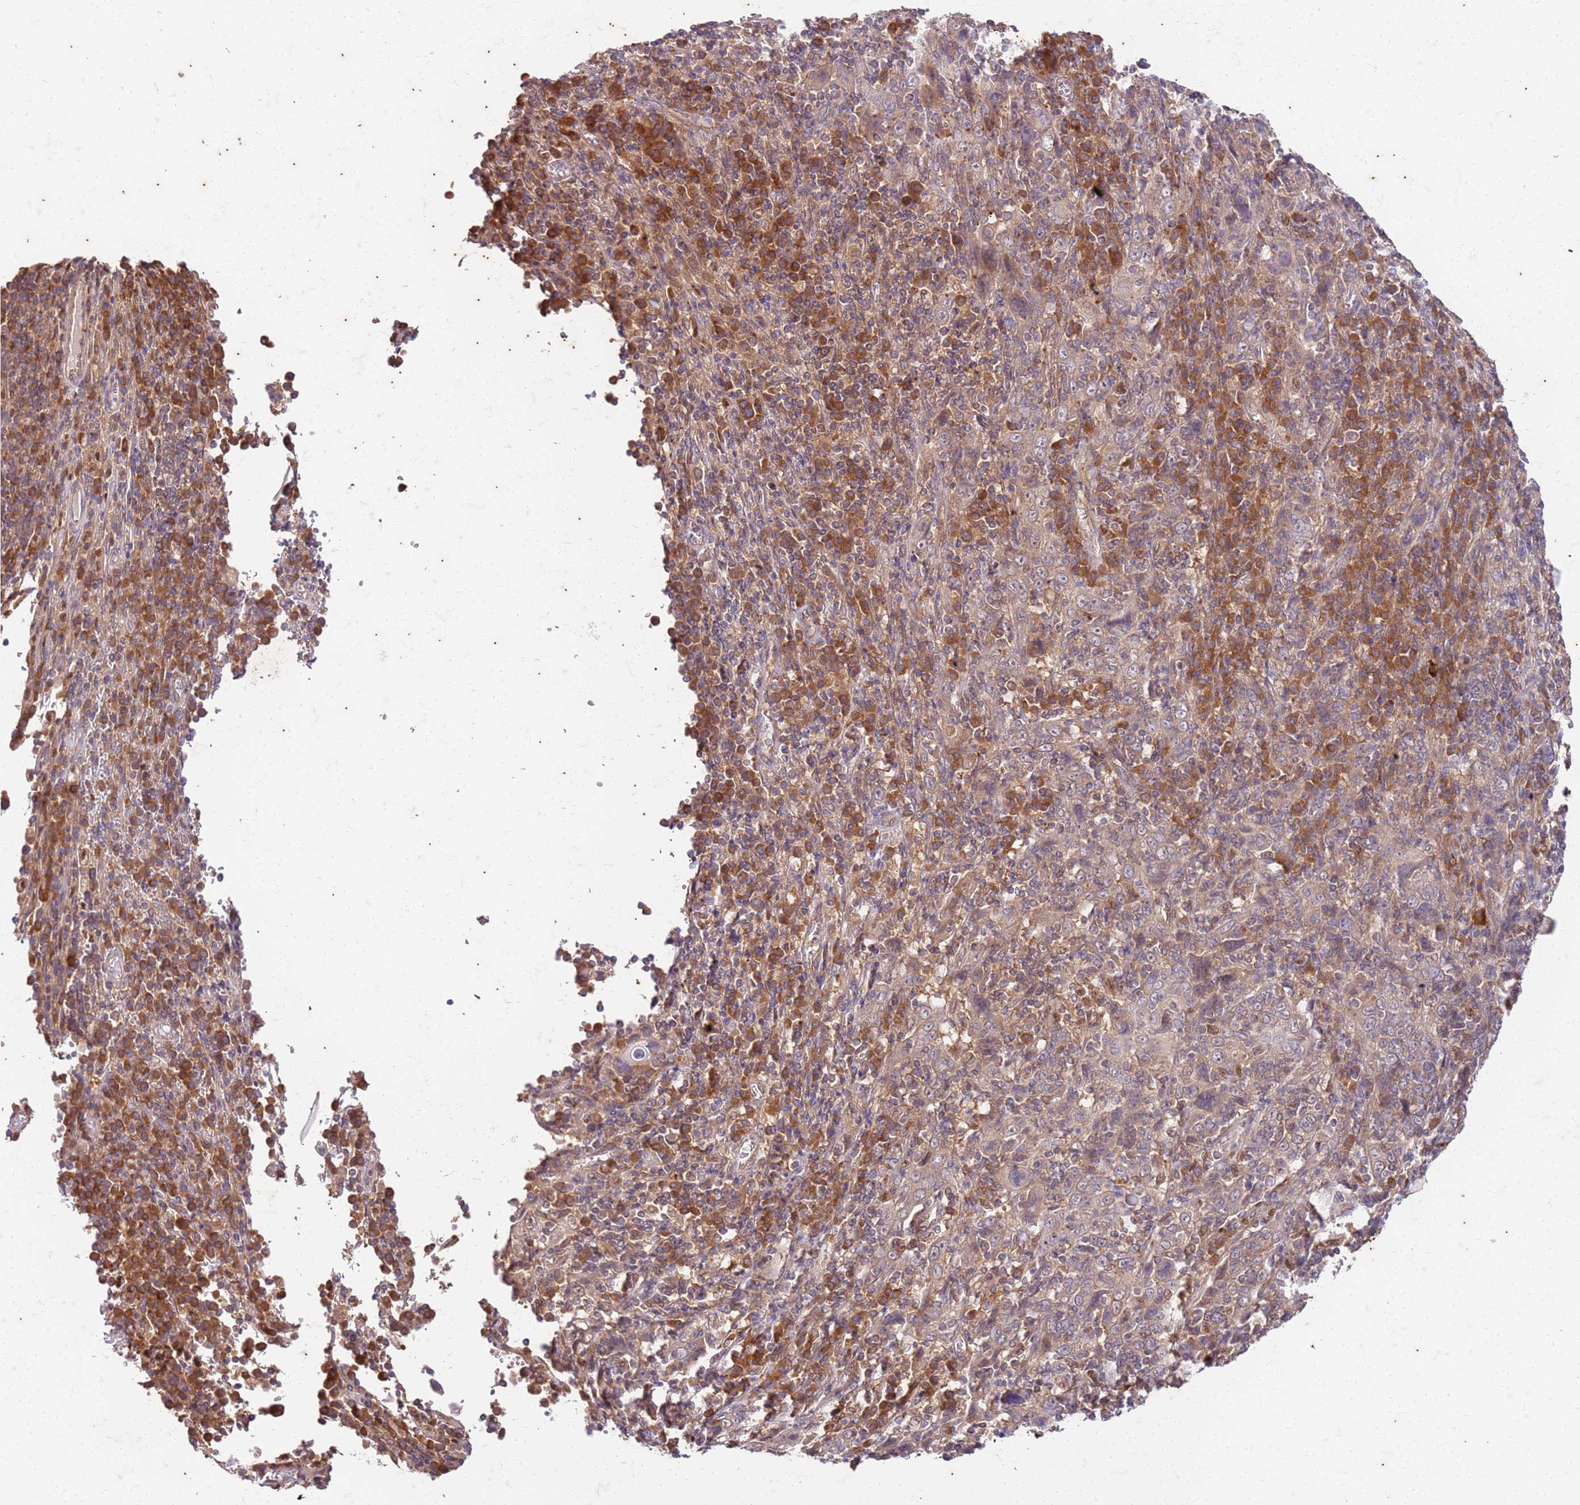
{"staining": {"intensity": "negative", "quantity": "none", "location": "none"}, "tissue": "cervical cancer", "cell_type": "Tumor cells", "image_type": "cancer", "snomed": [{"axis": "morphology", "description": "Squamous cell carcinoma, NOS"}, {"axis": "topography", "description": "Cervix"}], "caption": "There is no significant positivity in tumor cells of cervical squamous cell carcinoma.", "gene": "OSBP", "patient": {"sex": "female", "age": 46}}